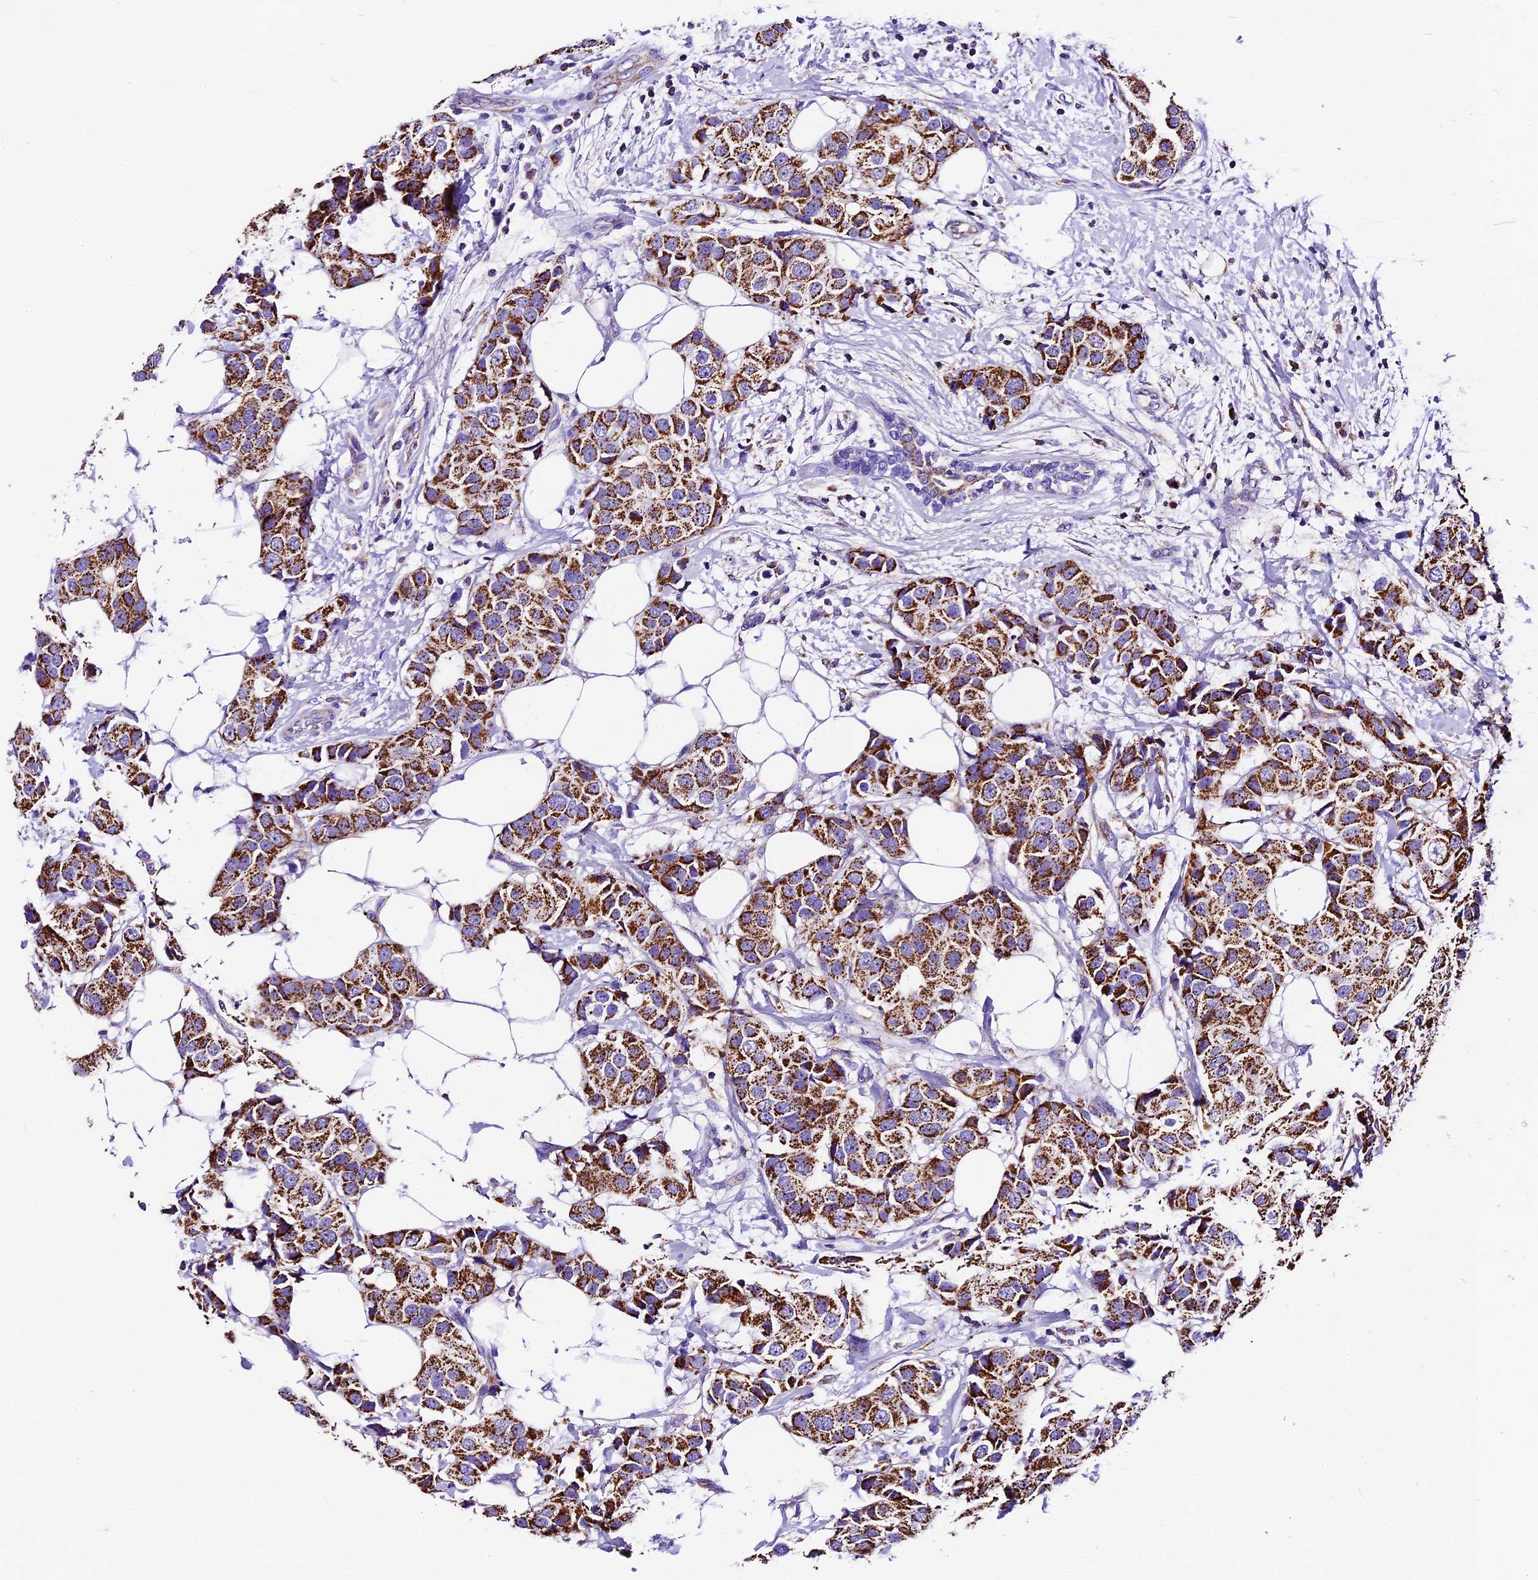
{"staining": {"intensity": "strong", "quantity": ">75%", "location": "cytoplasmic/membranous"}, "tissue": "breast cancer", "cell_type": "Tumor cells", "image_type": "cancer", "snomed": [{"axis": "morphology", "description": "Normal tissue, NOS"}, {"axis": "morphology", "description": "Duct carcinoma"}, {"axis": "topography", "description": "Breast"}], "caption": "DAB (3,3'-diaminobenzidine) immunohistochemical staining of human invasive ductal carcinoma (breast) displays strong cytoplasmic/membranous protein staining in about >75% of tumor cells. The staining is performed using DAB (3,3'-diaminobenzidine) brown chromogen to label protein expression. The nuclei are counter-stained blue using hematoxylin.", "gene": "DCAF5", "patient": {"sex": "female", "age": 39}}